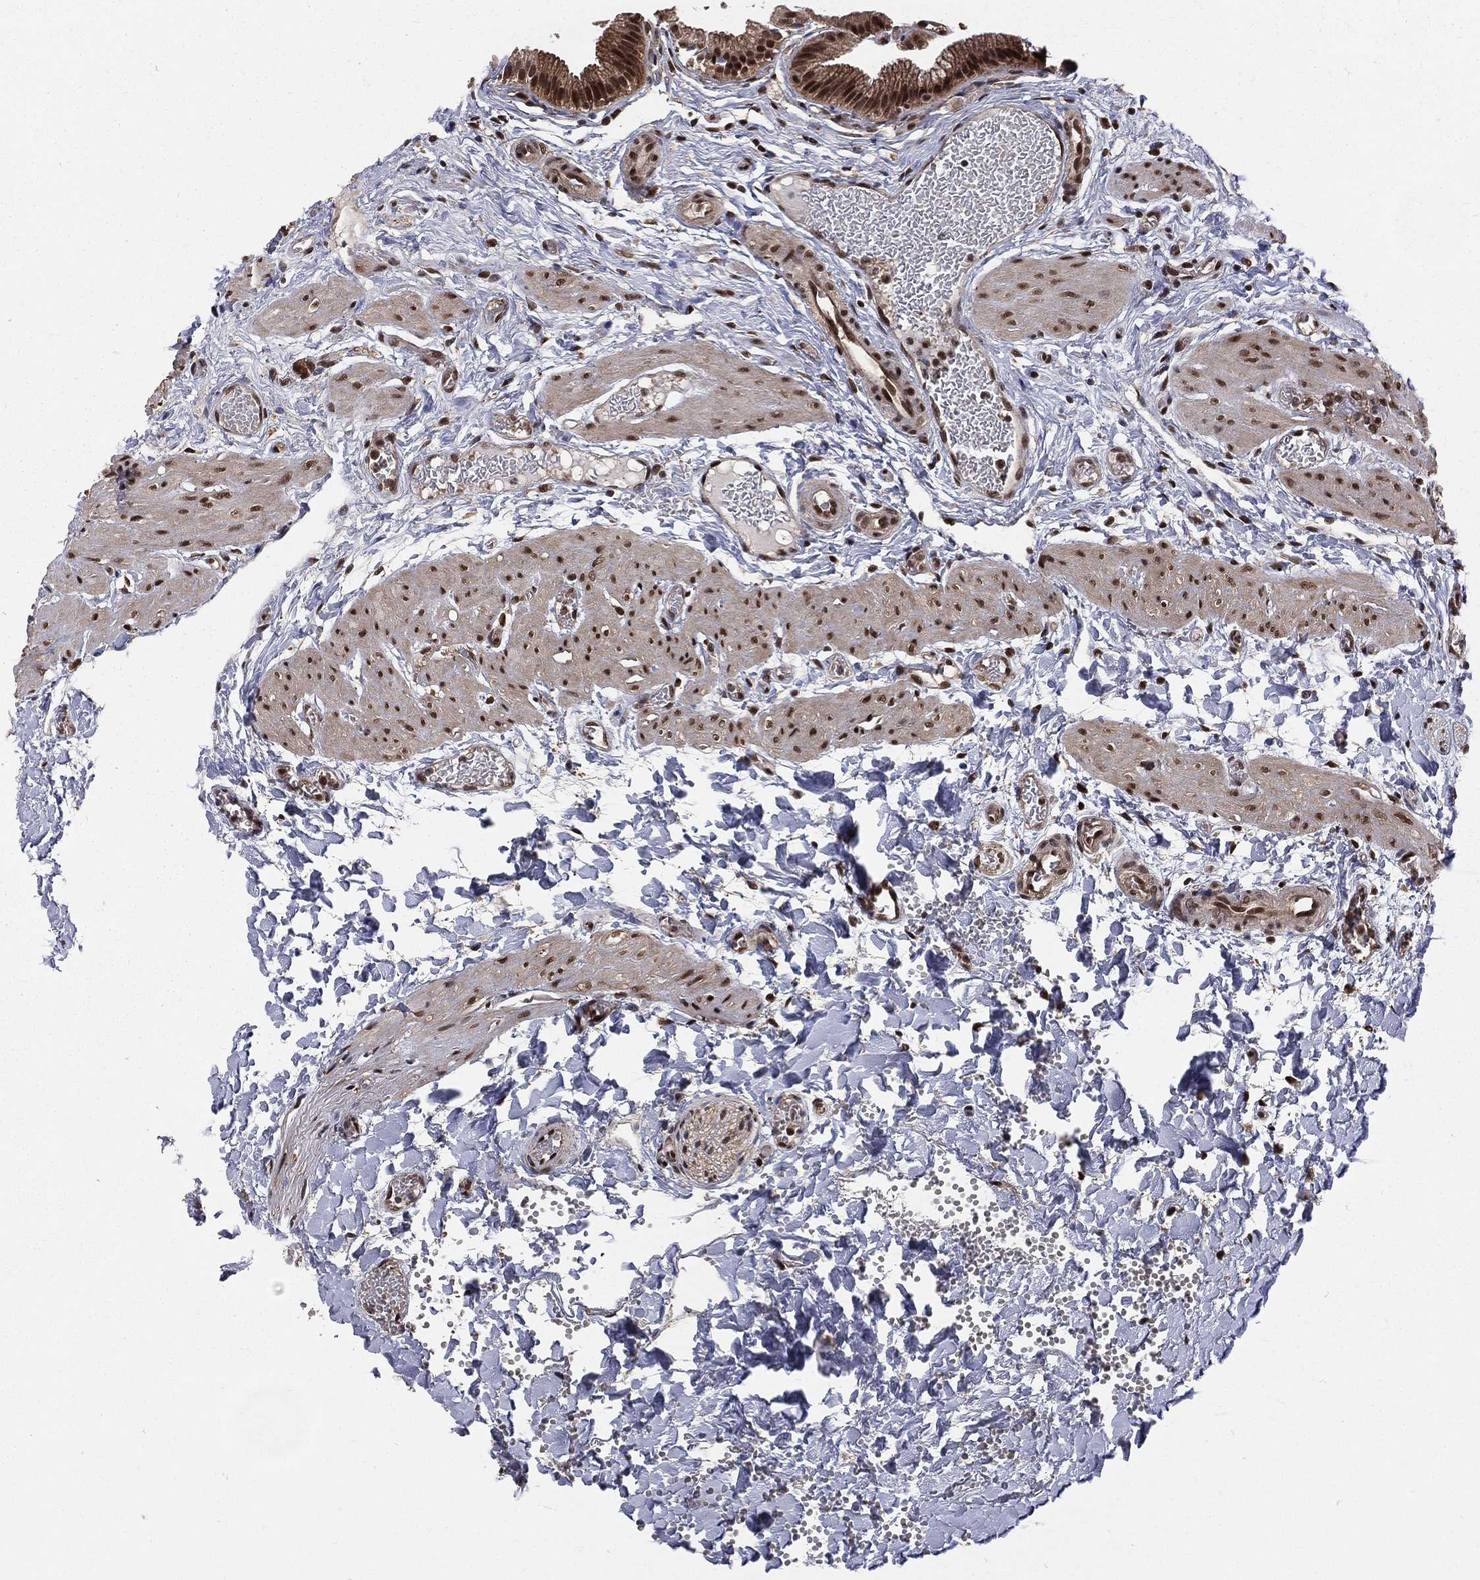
{"staining": {"intensity": "strong", "quantity": ">75%", "location": "cytoplasmic/membranous,nuclear"}, "tissue": "gallbladder", "cell_type": "Glandular cells", "image_type": "normal", "snomed": [{"axis": "morphology", "description": "Normal tissue, NOS"}, {"axis": "topography", "description": "Gallbladder"}], "caption": "Brown immunohistochemical staining in benign human gallbladder demonstrates strong cytoplasmic/membranous,nuclear positivity in approximately >75% of glandular cells. Immunohistochemistry stains the protein in brown and the nuclei are stained blue.", "gene": "COPS4", "patient": {"sex": "female", "age": 24}}